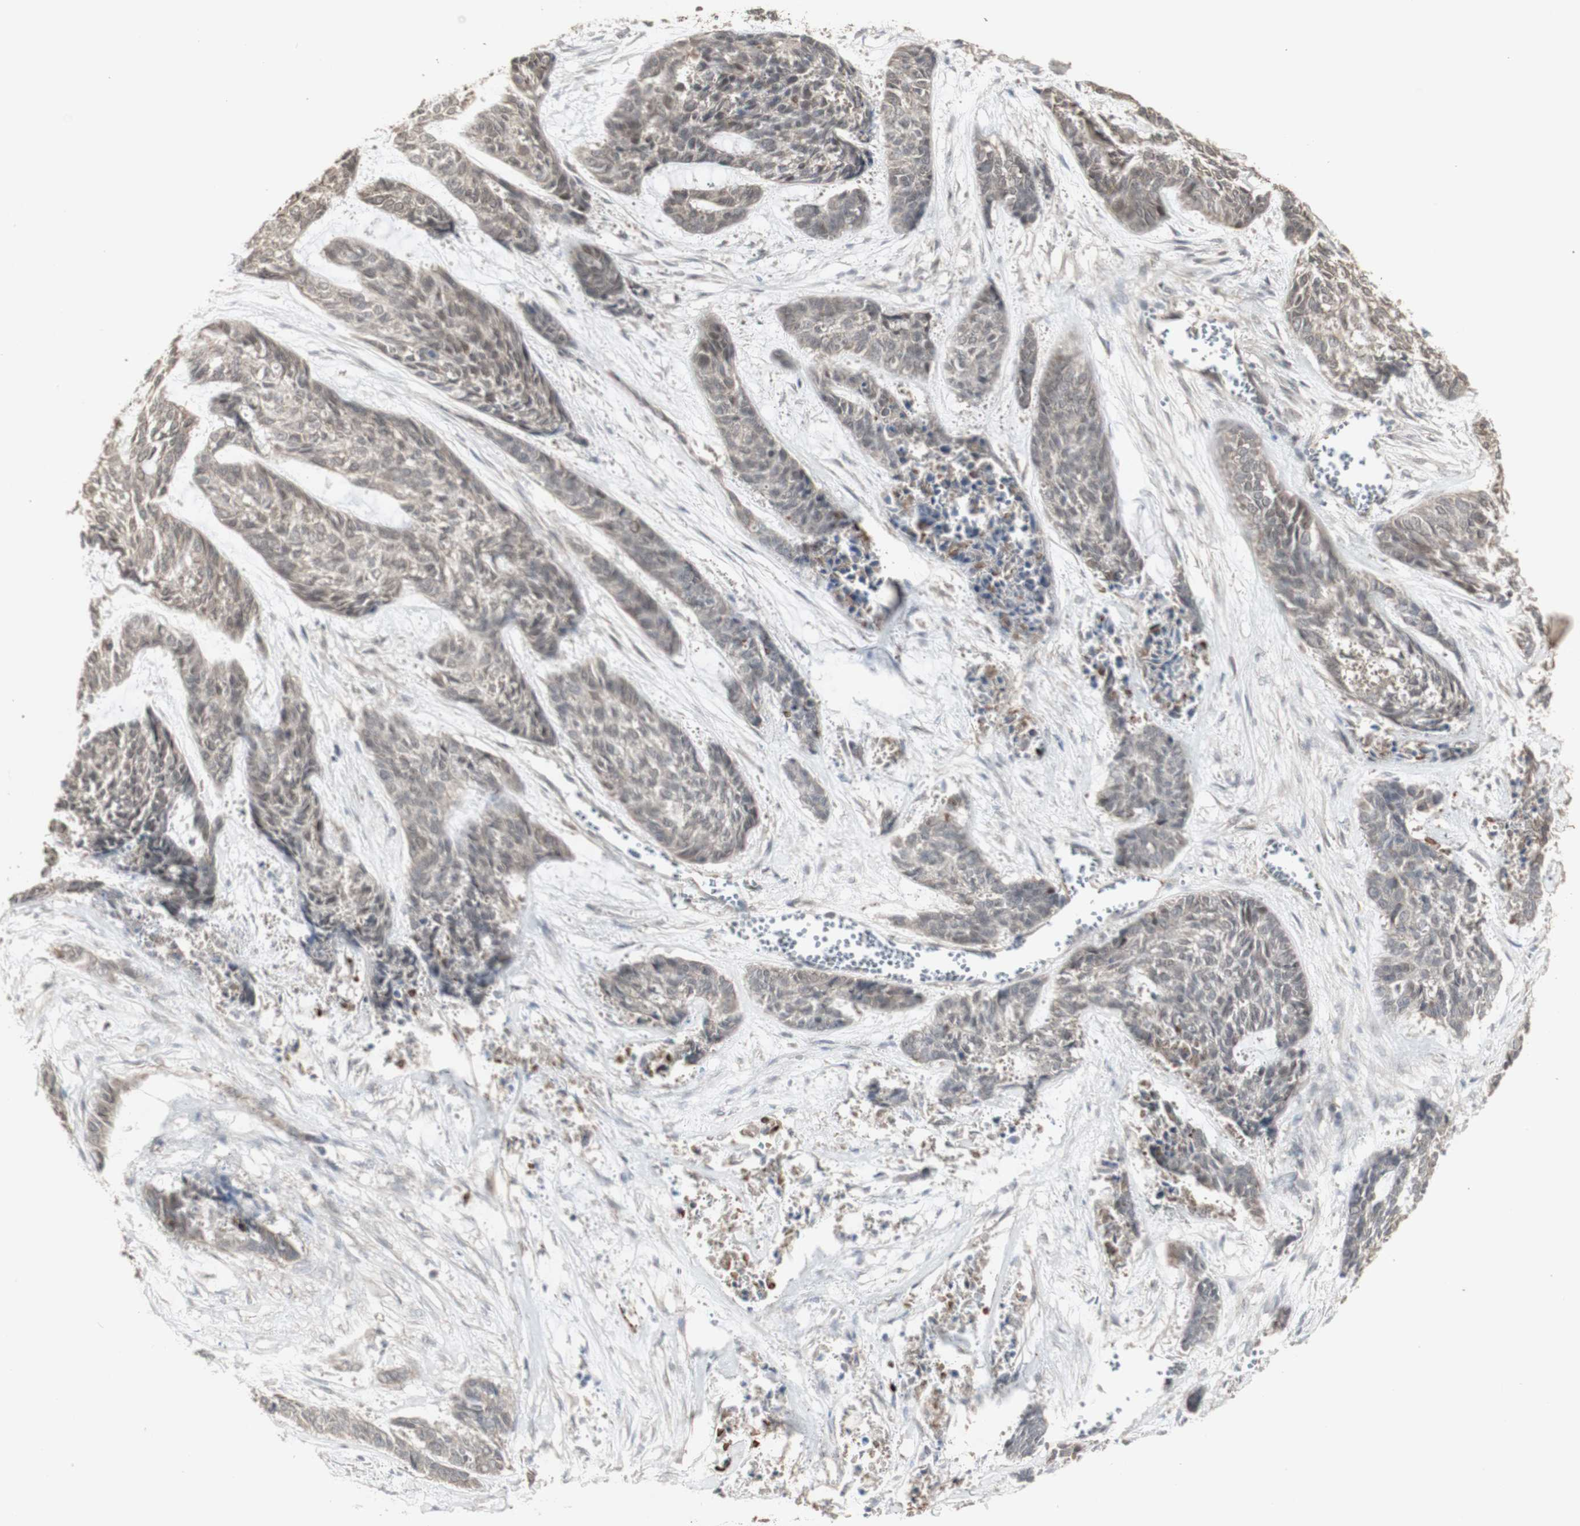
{"staining": {"intensity": "weak", "quantity": "<25%", "location": "cytoplasmic/membranous"}, "tissue": "skin cancer", "cell_type": "Tumor cells", "image_type": "cancer", "snomed": [{"axis": "morphology", "description": "Basal cell carcinoma"}, {"axis": "topography", "description": "Skin"}], "caption": "Immunohistochemical staining of skin basal cell carcinoma shows no significant positivity in tumor cells. The staining is performed using DAB brown chromogen with nuclei counter-stained in using hematoxylin.", "gene": "ALOX12", "patient": {"sex": "female", "age": 64}}